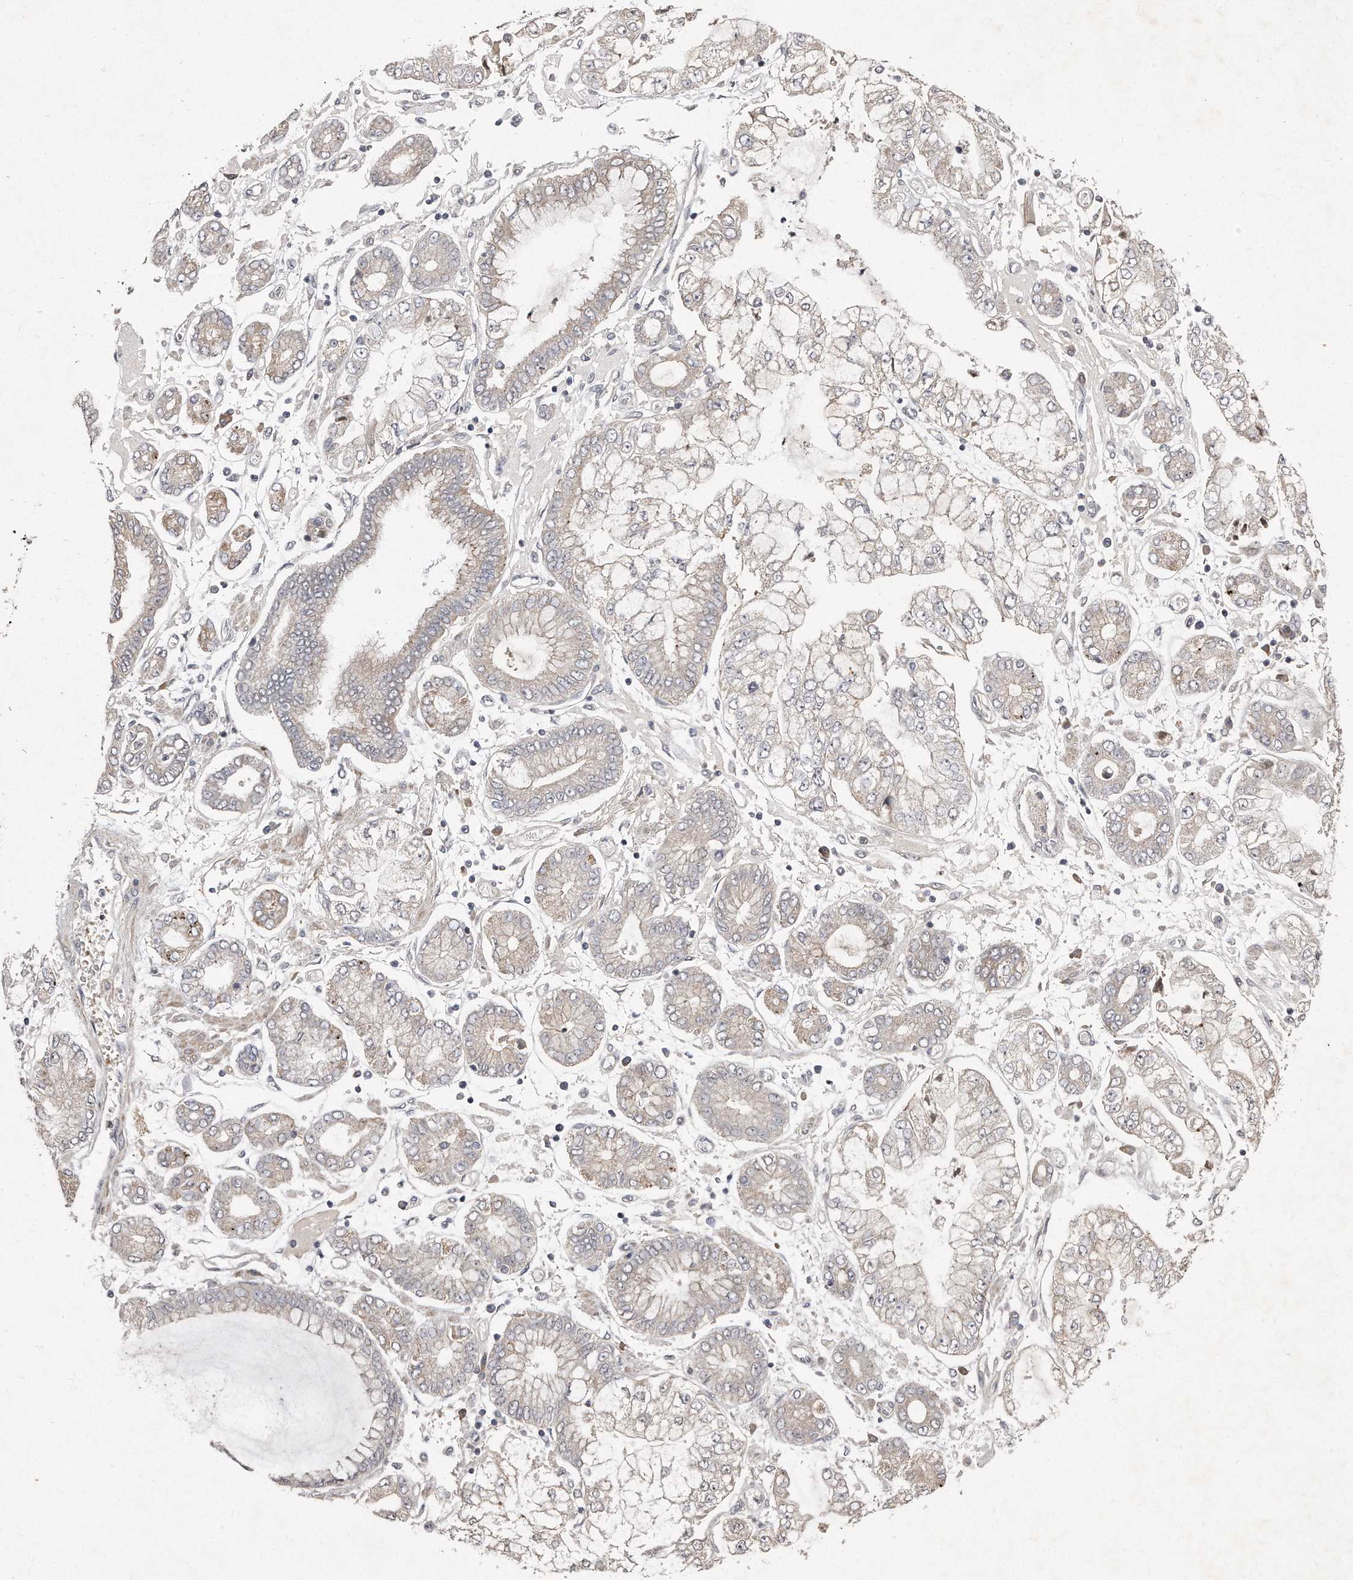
{"staining": {"intensity": "negative", "quantity": "none", "location": "none"}, "tissue": "stomach cancer", "cell_type": "Tumor cells", "image_type": "cancer", "snomed": [{"axis": "morphology", "description": "Adenocarcinoma, NOS"}, {"axis": "topography", "description": "Stomach"}], "caption": "A high-resolution photomicrograph shows immunohistochemistry (IHC) staining of stomach adenocarcinoma, which demonstrates no significant expression in tumor cells.", "gene": "TECR", "patient": {"sex": "male", "age": 76}}